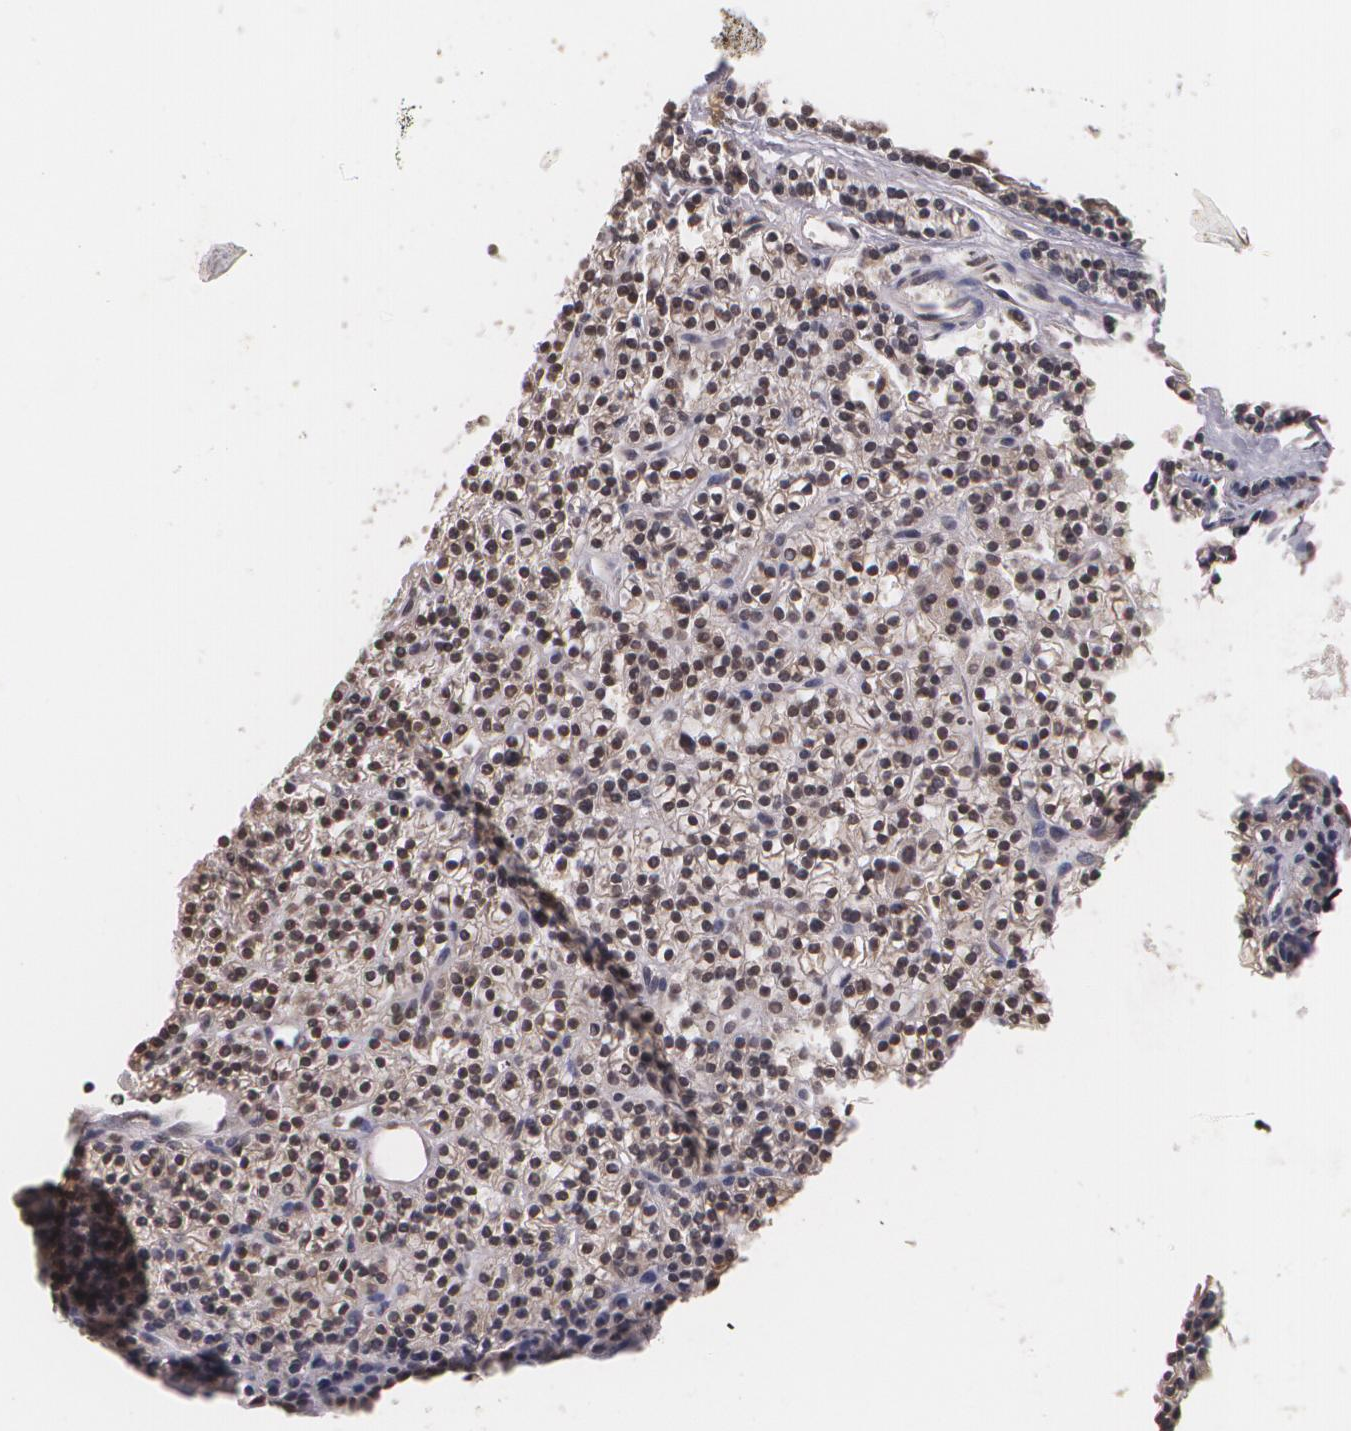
{"staining": {"intensity": "weak", "quantity": "25%-75%", "location": "nuclear"}, "tissue": "parathyroid gland", "cell_type": "Glandular cells", "image_type": "normal", "snomed": [{"axis": "morphology", "description": "Normal tissue, NOS"}, {"axis": "topography", "description": "Parathyroid gland"}], "caption": "An image of parathyroid gland stained for a protein reveals weak nuclear brown staining in glandular cells. (IHC, brightfield microscopy, high magnification).", "gene": "VAV3", "patient": {"sex": "female", "age": 45}}